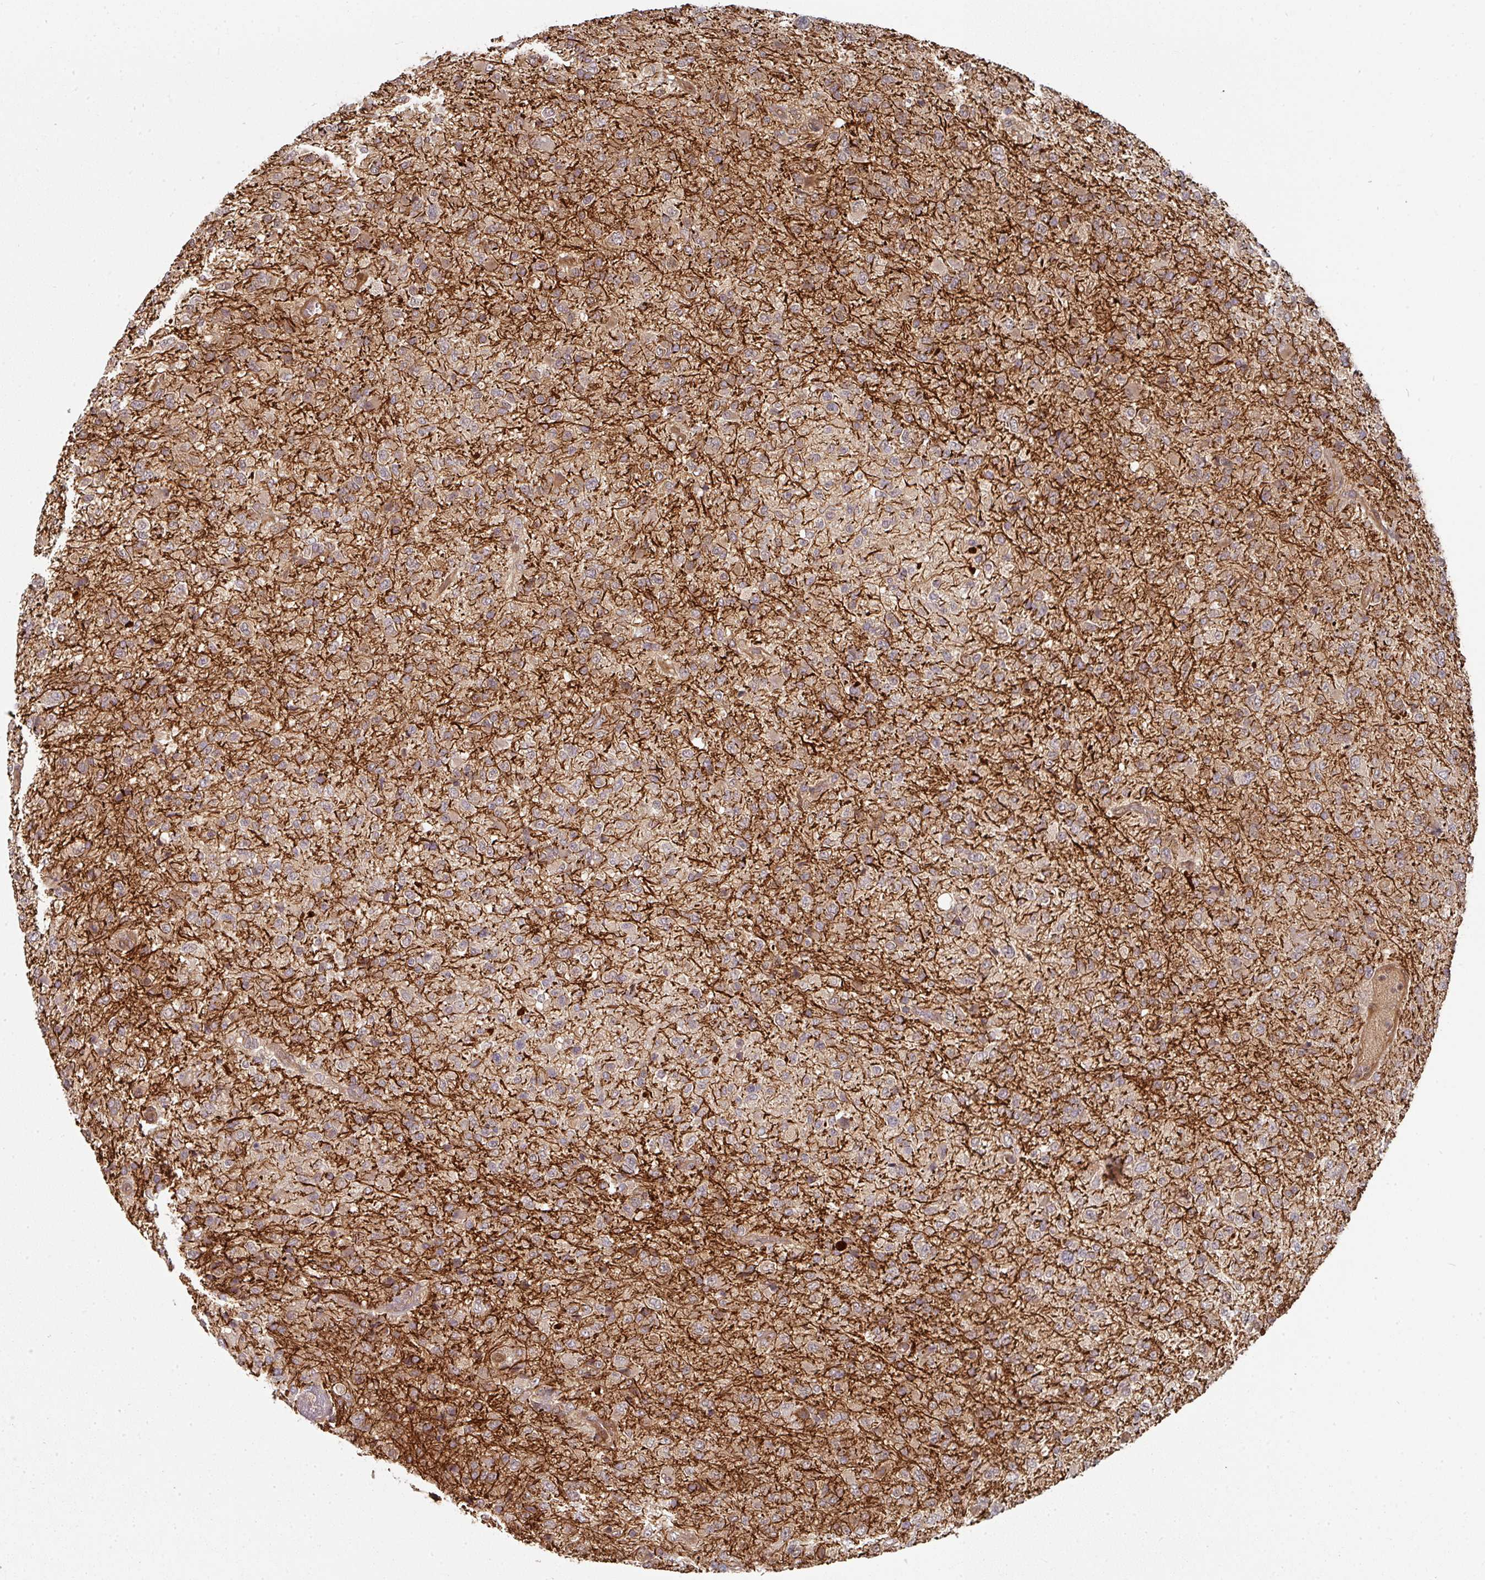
{"staining": {"intensity": "weak", "quantity": "<25%", "location": "cytoplasmic/membranous"}, "tissue": "glioma", "cell_type": "Tumor cells", "image_type": "cancer", "snomed": [{"axis": "morphology", "description": "Glioma, malignant, High grade"}, {"axis": "topography", "description": "Brain"}], "caption": "Immunohistochemical staining of malignant high-grade glioma reveals no significant positivity in tumor cells.", "gene": "EIF4EBP2", "patient": {"sex": "female", "age": 74}}